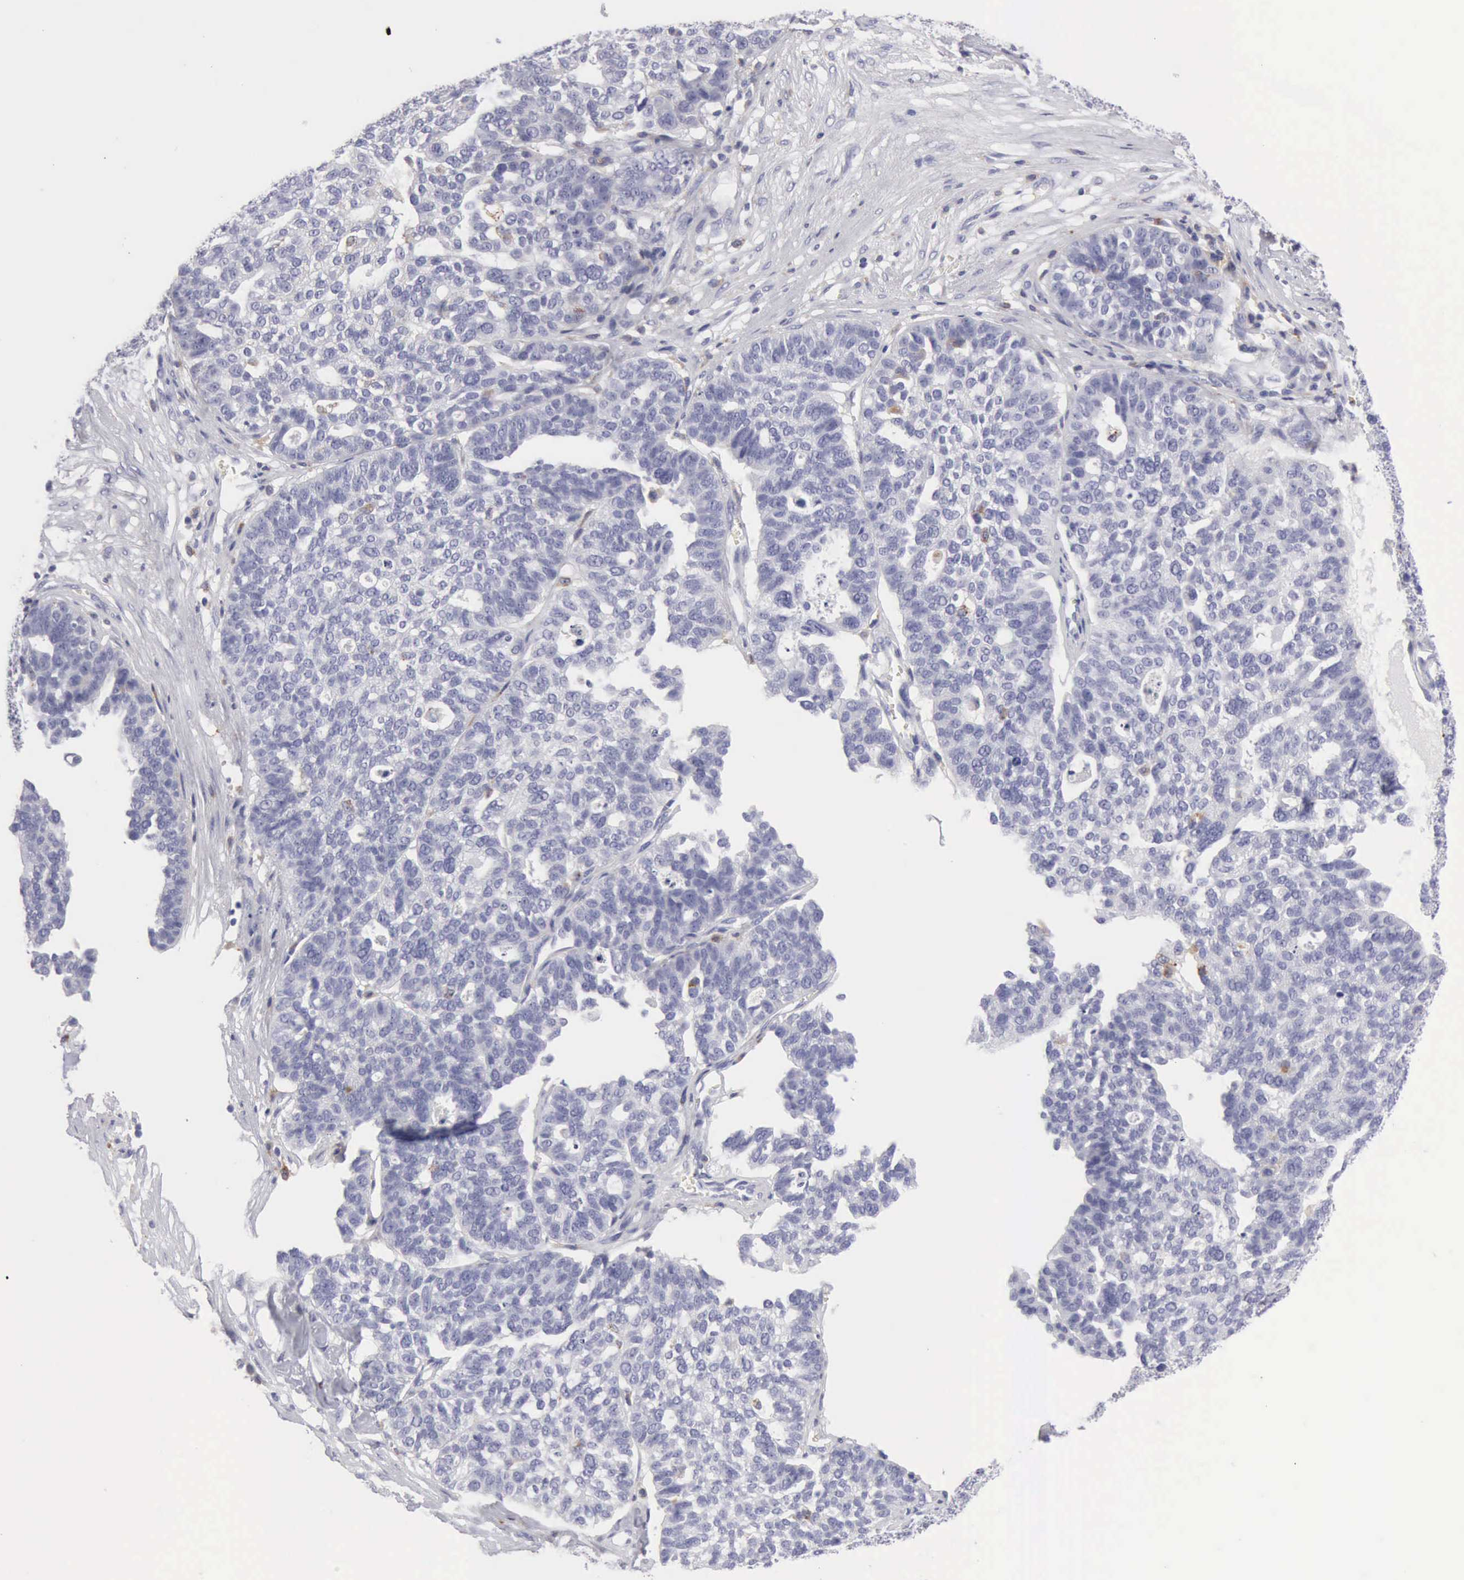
{"staining": {"intensity": "negative", "quantity": "none", "location": "none"}, "tissue": "ovarian cancer", "cell_type": "Tumor cells", "image_type": "cancer", "snomed": [{"axis": "morphology", "description": "Cystadenocarcinoma, serous, NOS"}, {"axis": "topography", "description": "Ovary"}], "caption": "Immunohistochemistry of serous cystadenocarcinoma (ovarian) demonstrates no positivity in tumor cells.", "gene": "CTSS", "patient": {"sex": "female", "age": 59}}